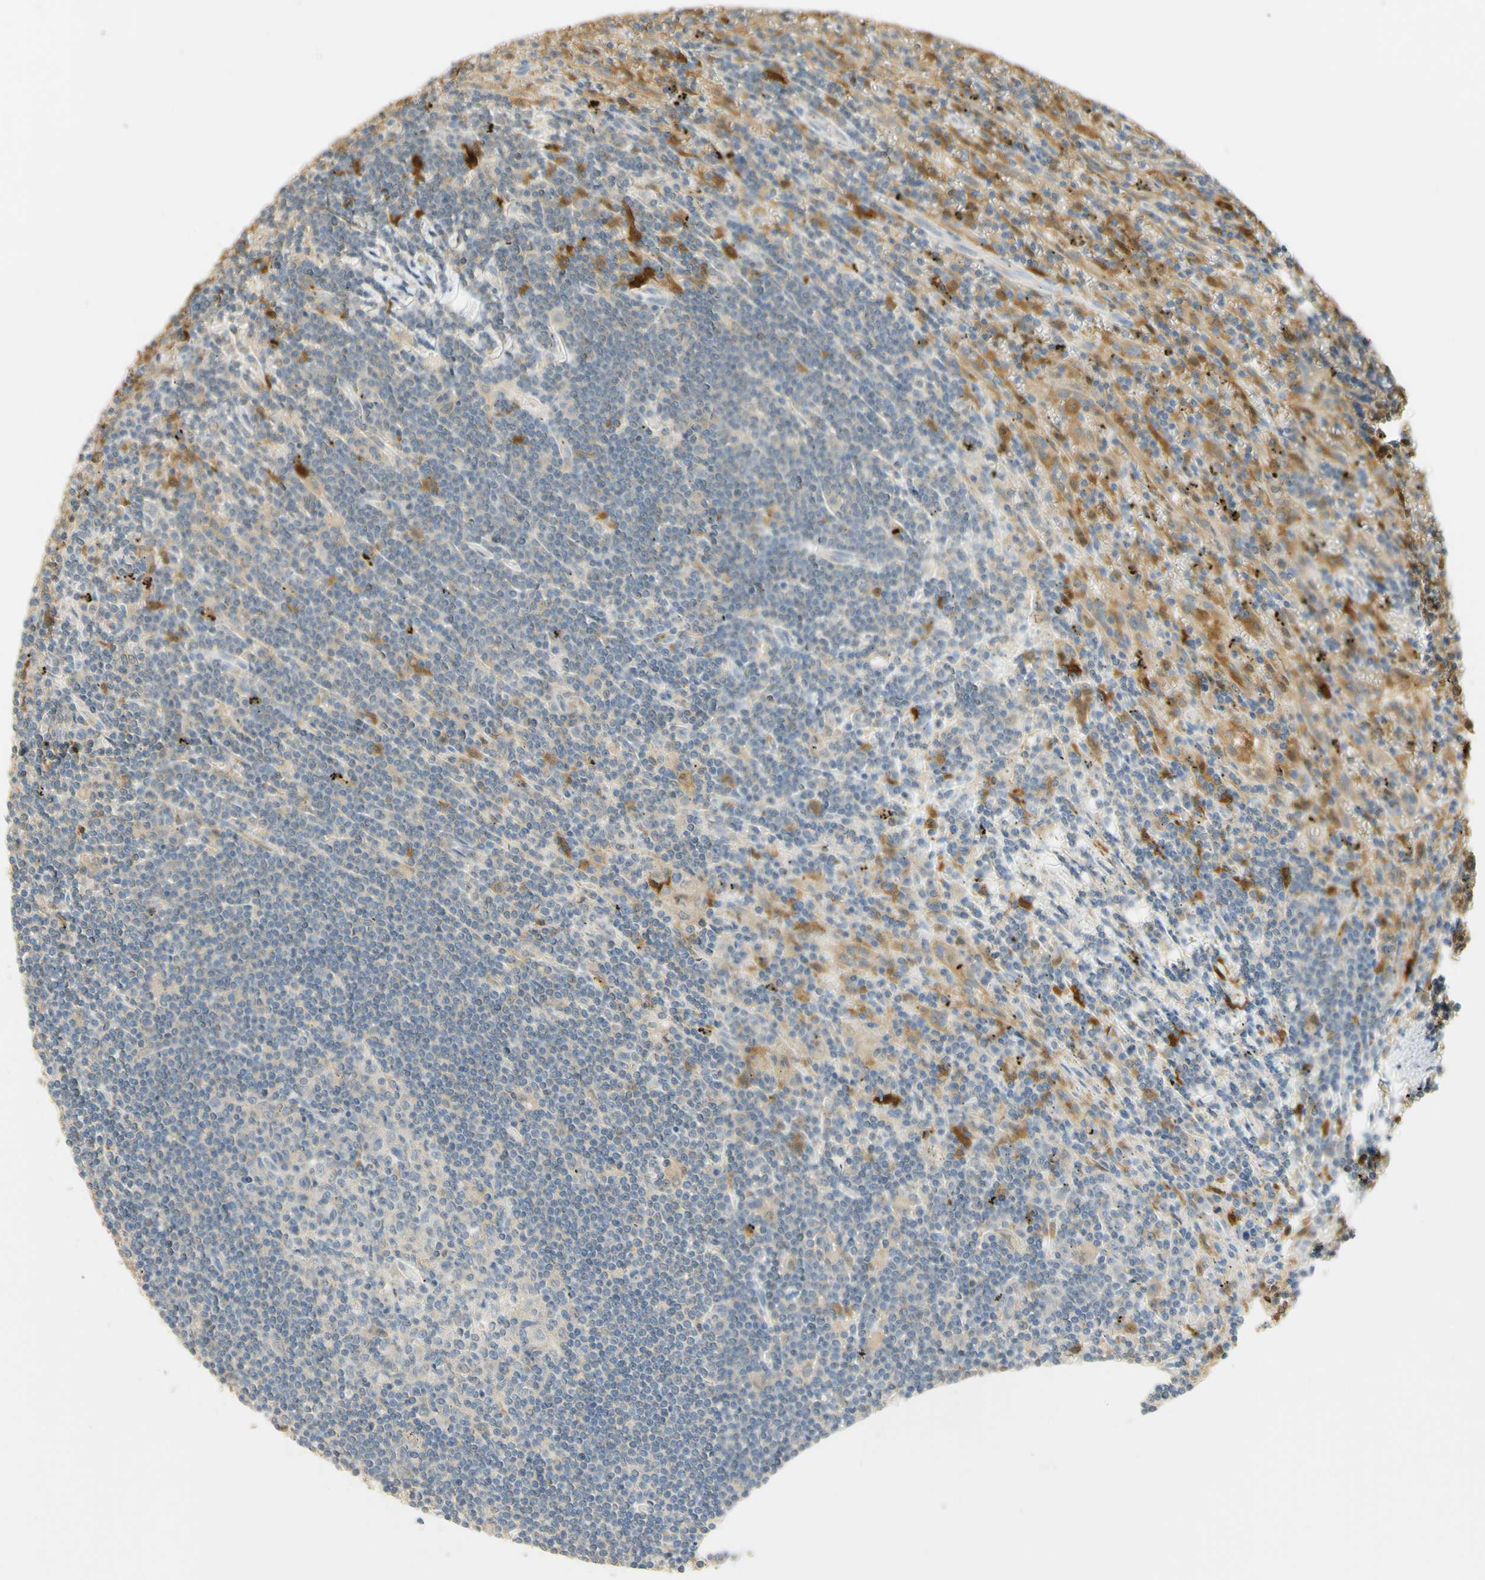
{"staining": {"intensity": "moderate", "quantity": "<25%", "location": "cytoplasmic/membranous"}, "tissue": "lymphoma", "cell_type": "Tumor cells", "image_type": "cancer", "snomed": [{"axis": "morphology", "description": "Malignant lymphoma, non-Hodgkin's type, Low grade"}, {"axis": "topography", "description": "Spleen"}], "caption": "A brown stain highlights moderate cytoplasmic/membranous positivity of a protein in malignant lymphoma, non-Hodgkin's type (low-grade) tumor cells.", "gene": "PAK1", "patient": {"sex": "male", "age": 76}}